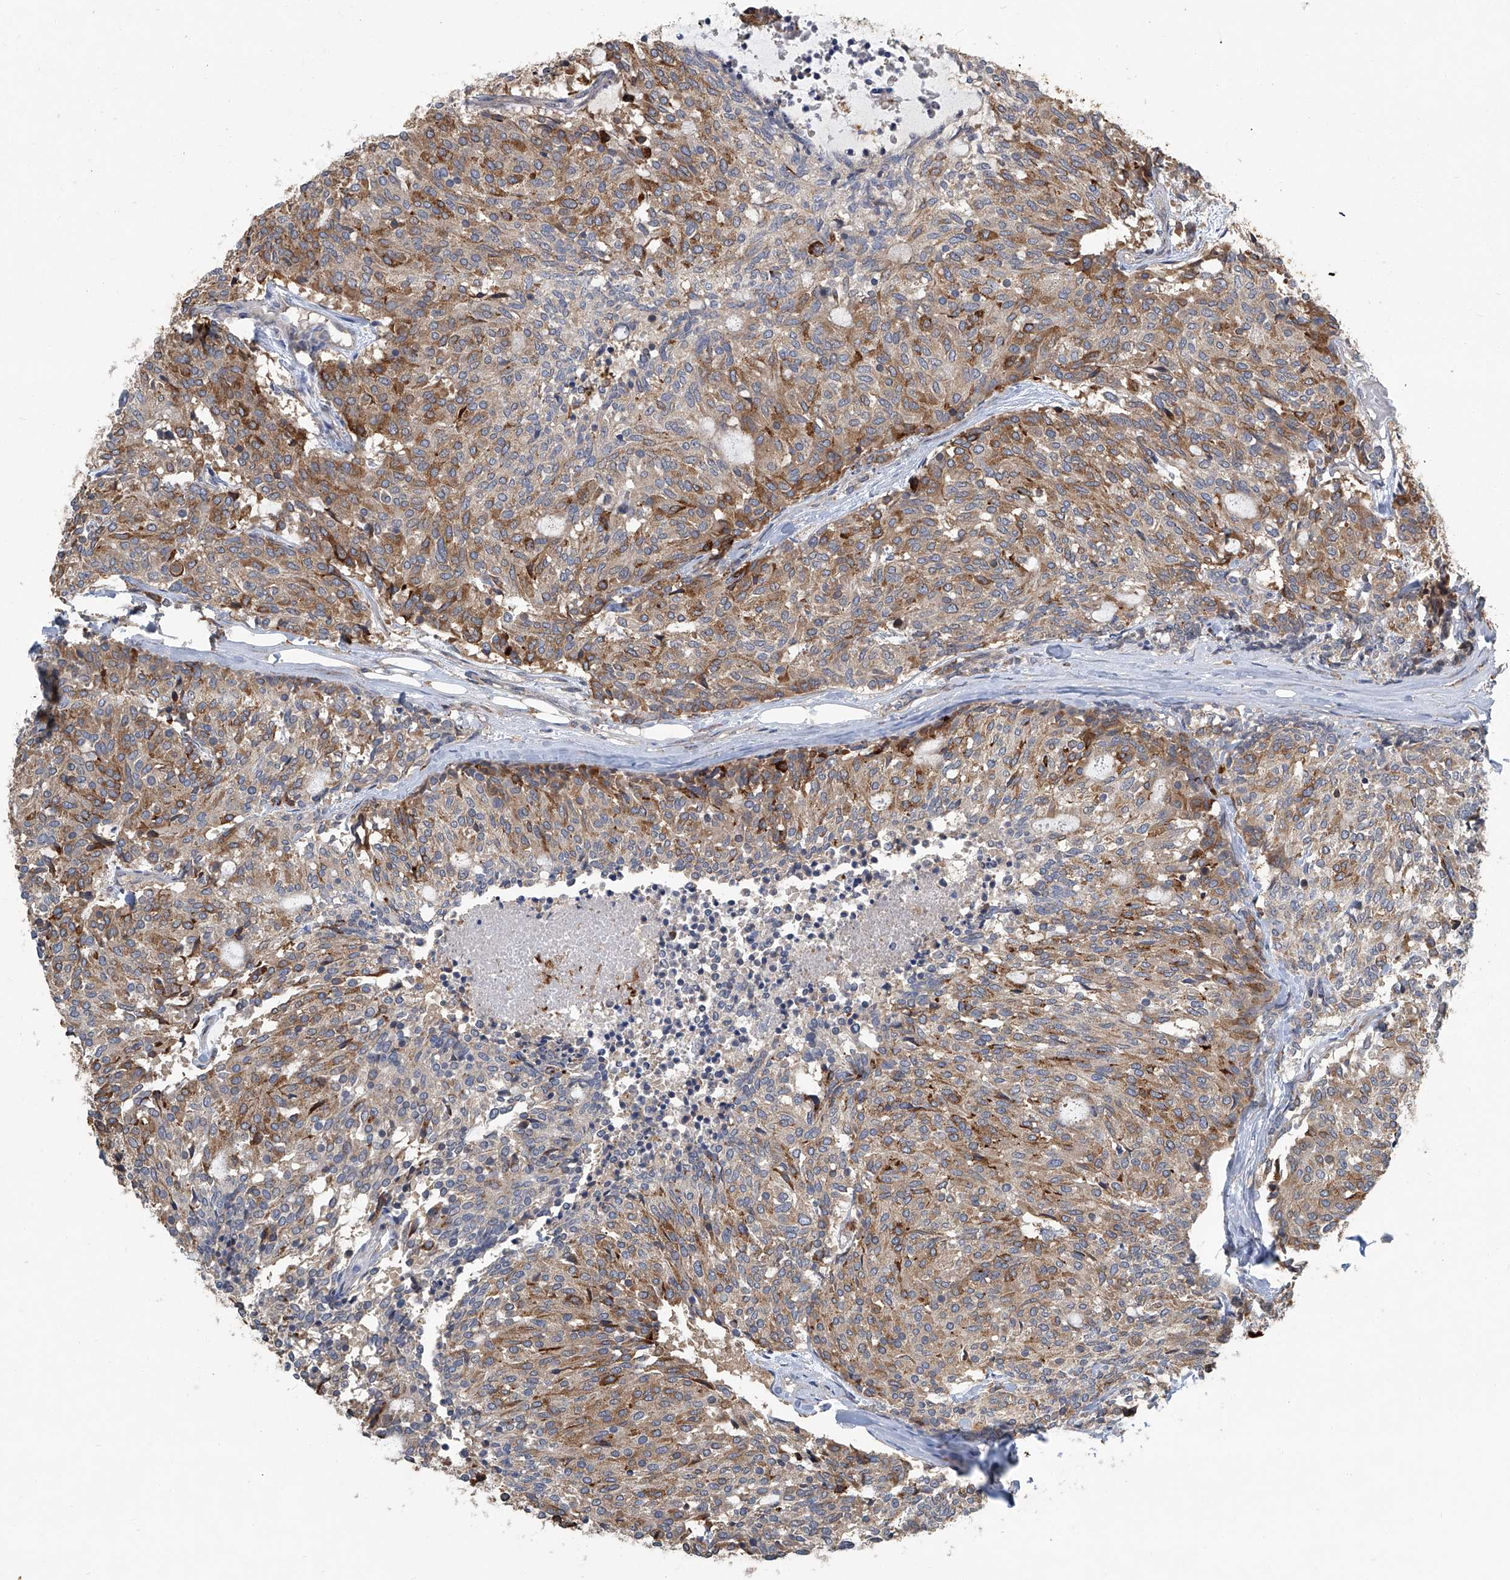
{"staining": {"intensity": "moderate", "quantity": "25%-75%", "location": "cytoplasmic/membranous"}, "tissue": "carcinoid", "cell_type": "Tumor cells", "image_type": "cancer", "snomed": [{"axis": "morphology", "description": "Carcinoid, malignant, NOS"}, {"axis": "topography", "description": "Pancreas"}], "caption": "Carcinoid (malignant) was stained to show a protein in brown. There is medium levels of moderate cytoplasmic/membranous staining in about 25%-75% of tumor cells. The protein of interest is shown in brown color, while the nuclei are stained blue.", "gene": "FAM167A", "patient": {"sex": "female", "age": 54}}